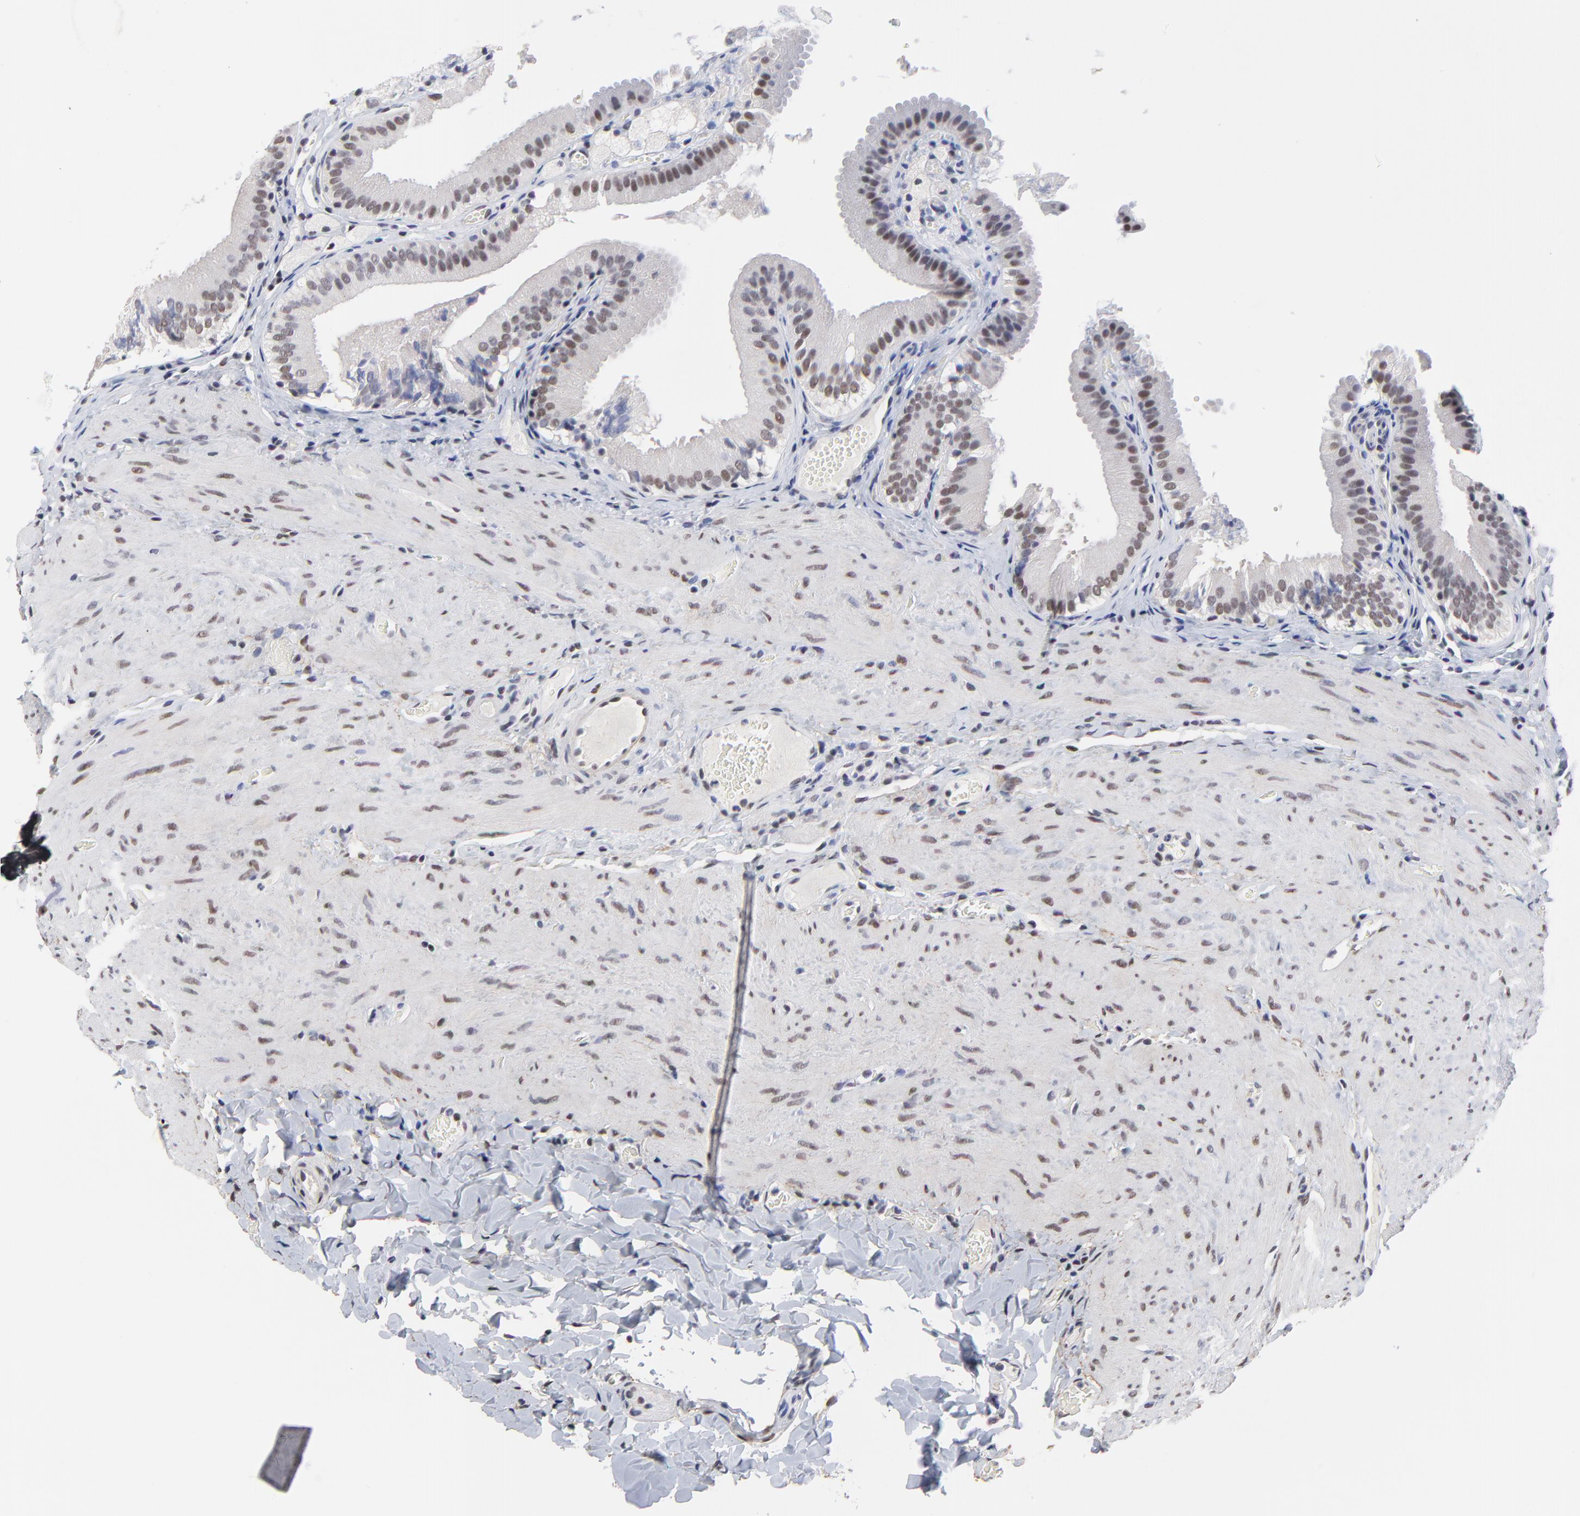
{"staining": {"intensity": "moderate", "quantity": "25%-75%", "location": "nuclear"}, "tissue": "gallbladder", "cell_type": "Glandular cells", "image_type": "normal", "snomed": [{"axis": "morphology", "description": "Normal tissue, NOS"}, {"axis": "topography", "description": "Gallbladder"}], "caption": "Protein expression analysis of benign gallbladder demonstrates moderate nuclear expression in approximately 25%-75% of glandular cells.", "gene": "OGFOD1", "patient": {"sex": "female", "age": 24}}